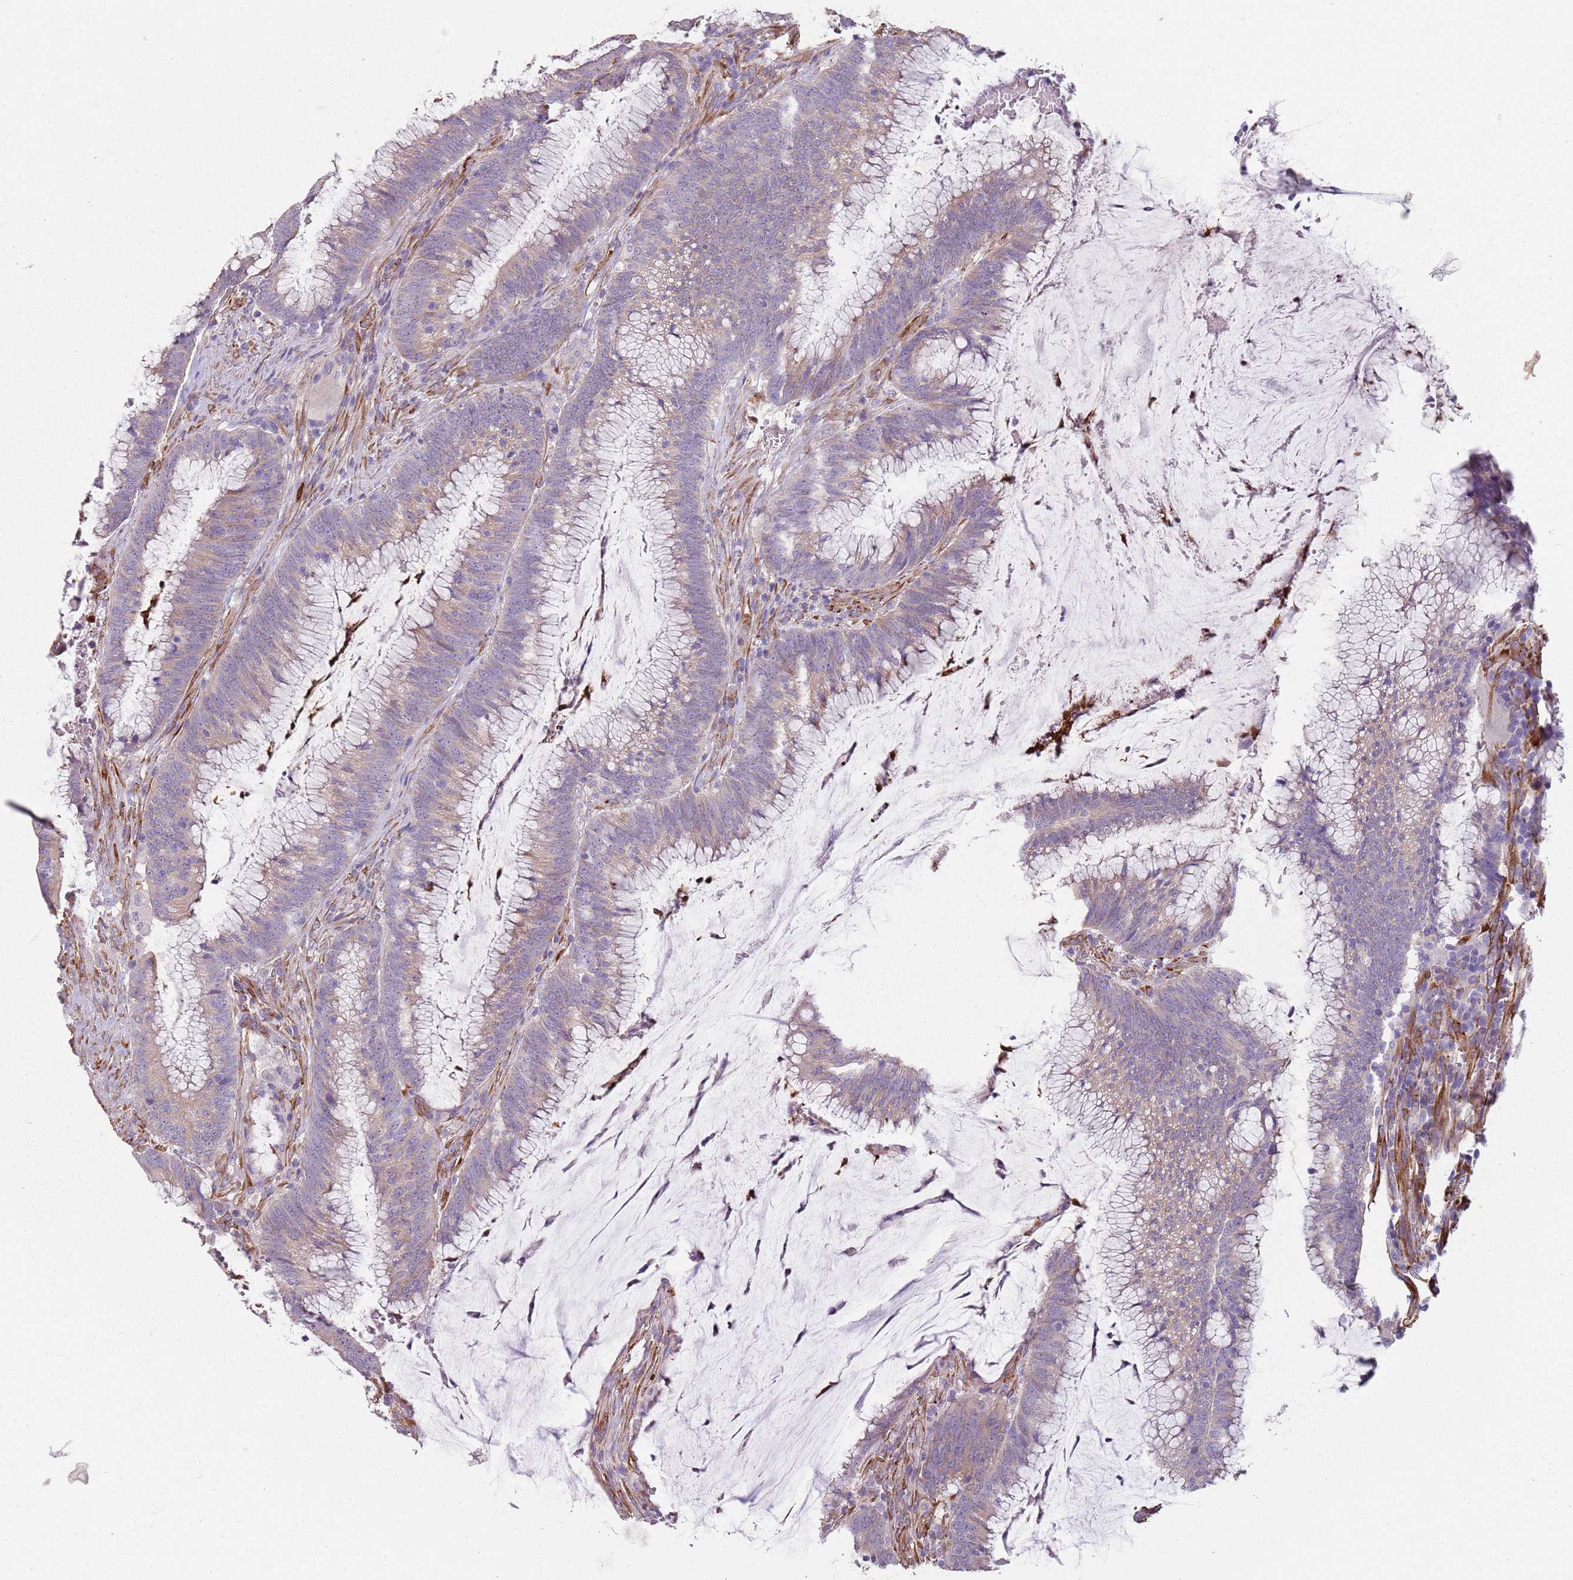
{"staining": {"intensity": "weak", "quantity": "25%-75%", "location": "cytoplasmic/membranous"}, "tissue": "colorectal cancer", "cell_type": "Tumor cells", "image_type": "cancer", "snomed": [{"axis": "morphology", "description": "Adenocarcinoma, NOS"}, {"axis": "topography", "description": "Rectum"}], "caption": "Human colorectal cancer (adenocarcinoma) stained for a protein (brown) reveals weak cytoplasmic/membranous positive positivity in about 25%-75% of tumor cells.", "gene": "PHLPP2", "patient": {"sex": "female", "age": 77}}